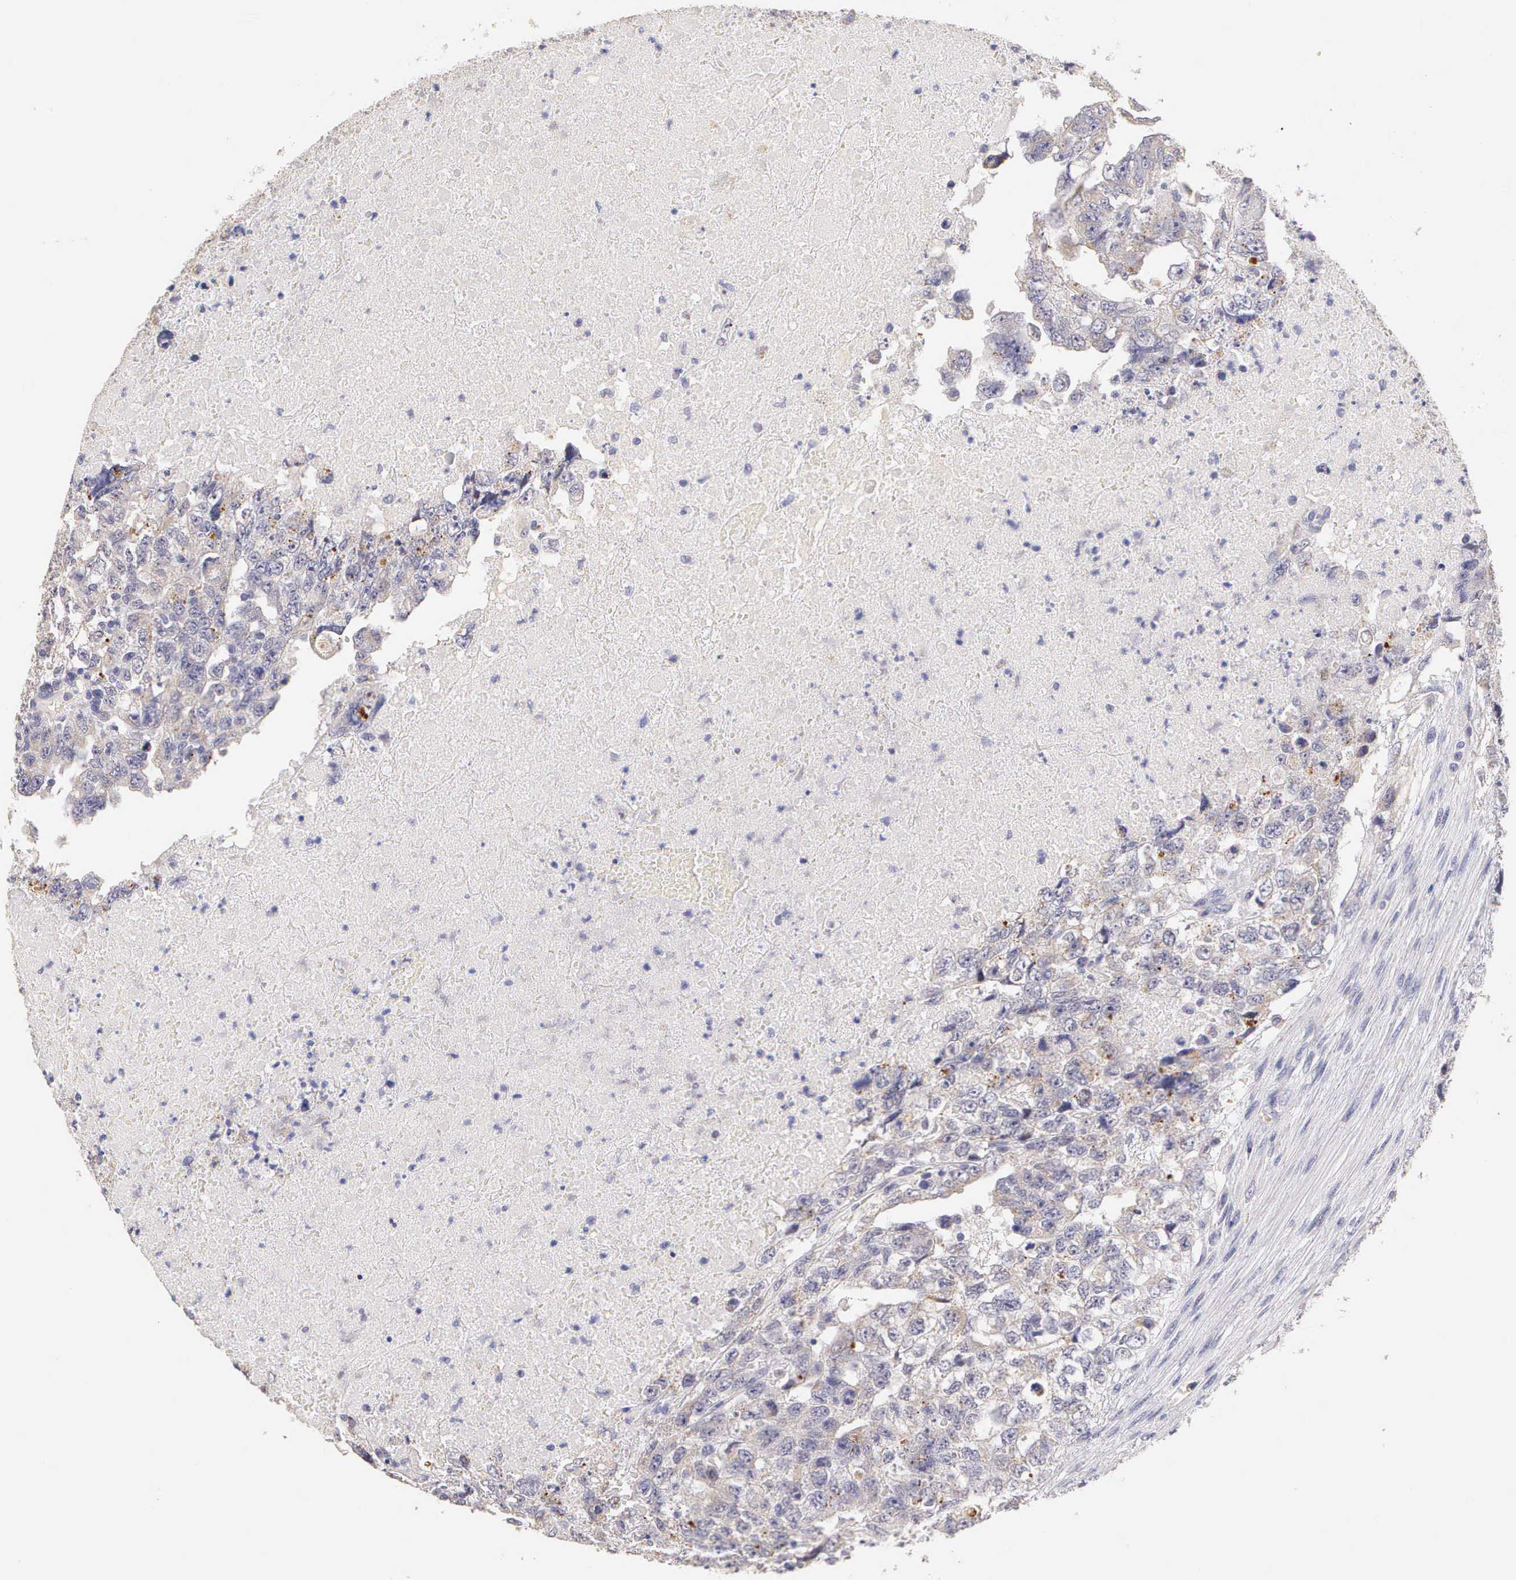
{"staining": {"intensity": "weak", "quantity": "<25%", "location": "cytoplasmic/membranous"}, "tissue": "testis cancer", "cell_type": "Tumor cells", "image_type": "cancer", "snomed": [{"axis": "morphology", "description": "Carcinoma, Embryonal, NOS"}, {"axis": "topography", "description": "Testis"}], "caption": "IHC image of neoplastic tissue: testis cancer stained with DAB reveals no significant protein staining in tumor cells.", "gene": "ESR1", "patient": {"sex": "male", "age": 36}}